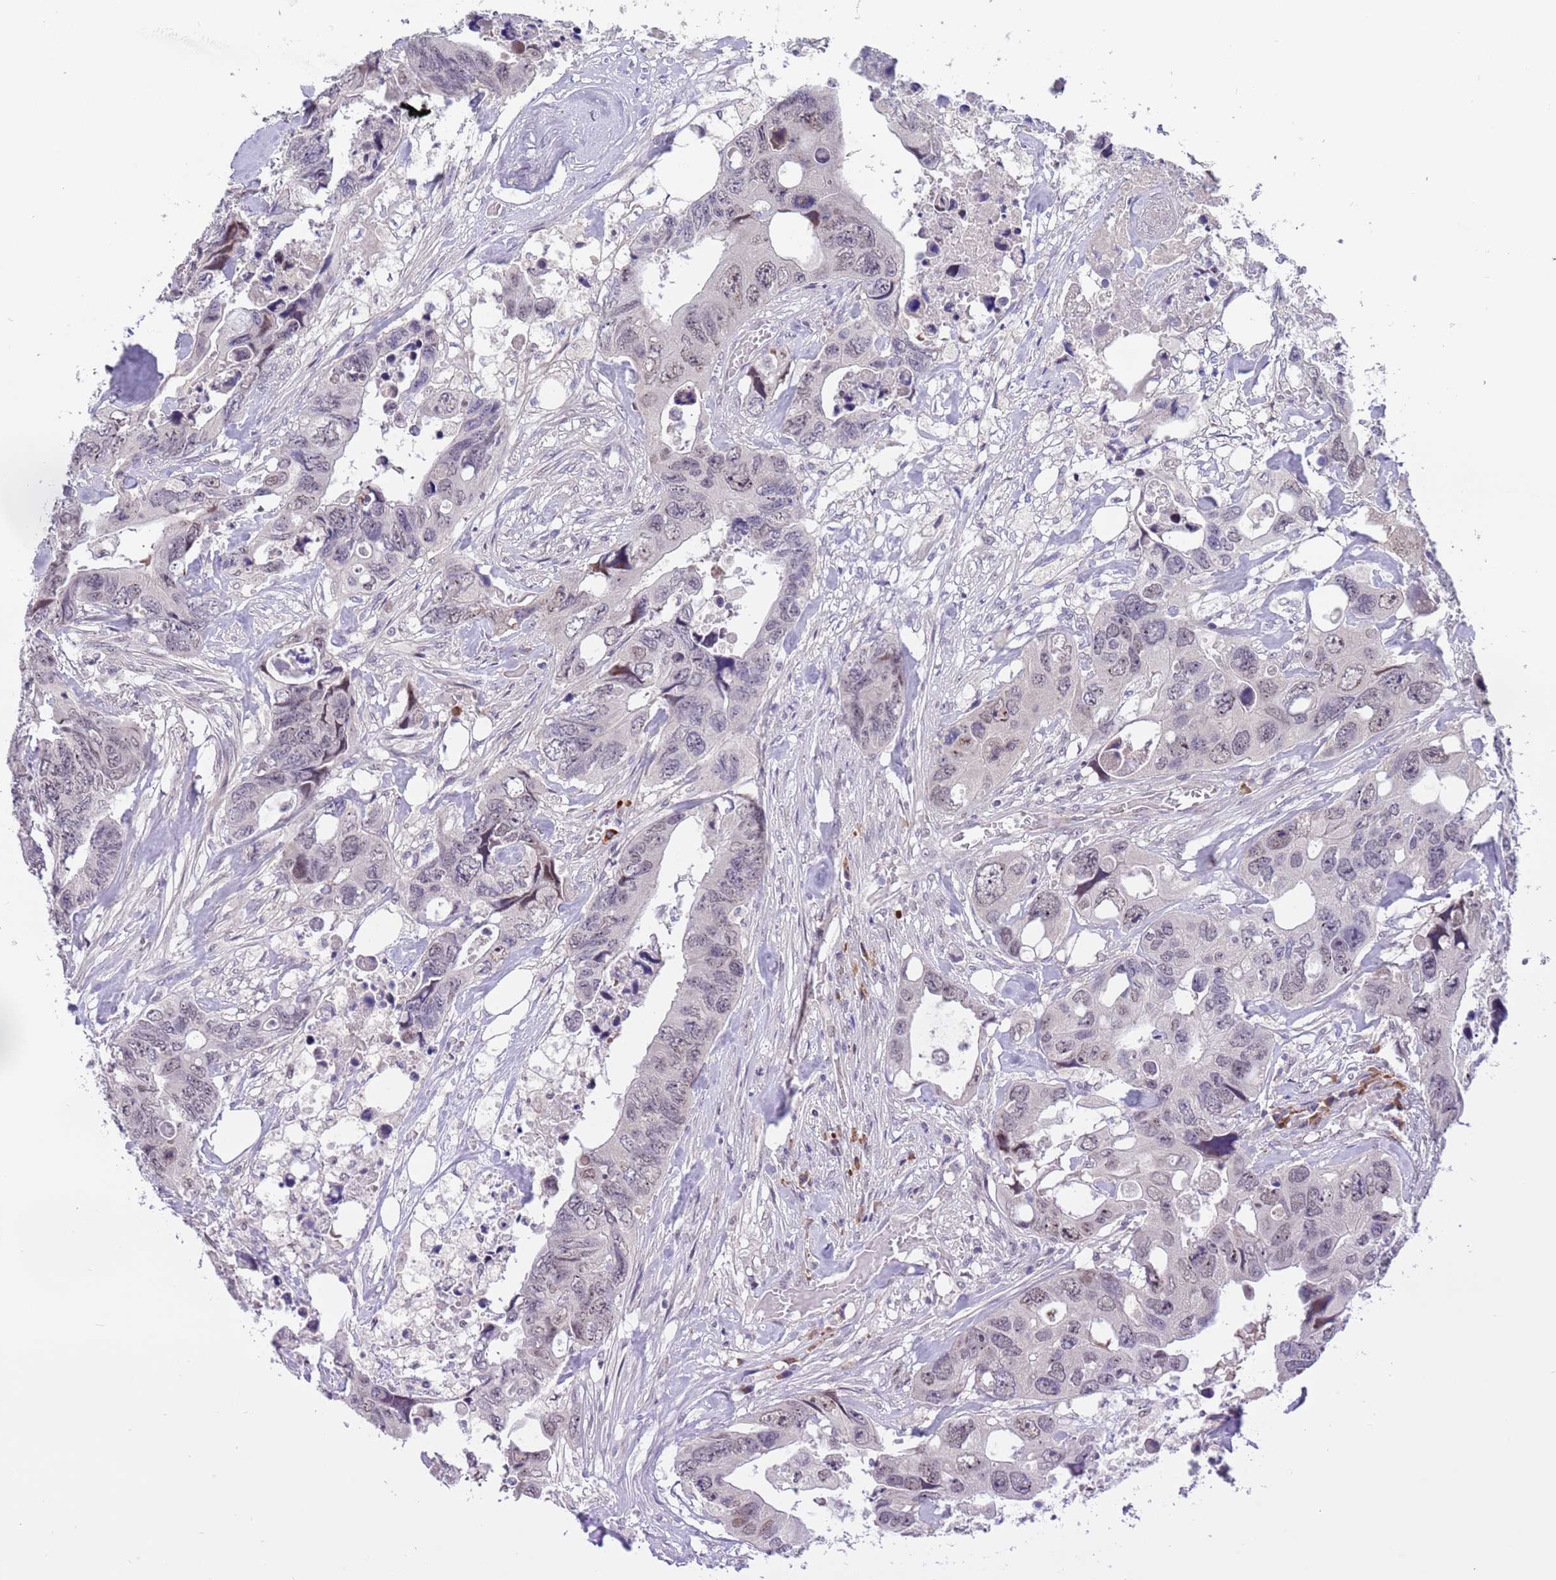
{"staining": {"intensity": "weak", "quantity": "<25%", "location": "nuclear"}, "tissue": "colorectal cancer", "cell_type": "Tumor cells", "image_type": "cancer", "snomed": [{"axis": "morphology", "description": "Adenocarcinoma, NOS"}, {"axis": "topography", "description": "Rectum"}], "caption": "An image of colorectal adenocarcinoma stained for a protein exhibits no brown staining in tumor cells.", "gene": "MAGEF1", "patient": {"sex": "male", "age": 57}}